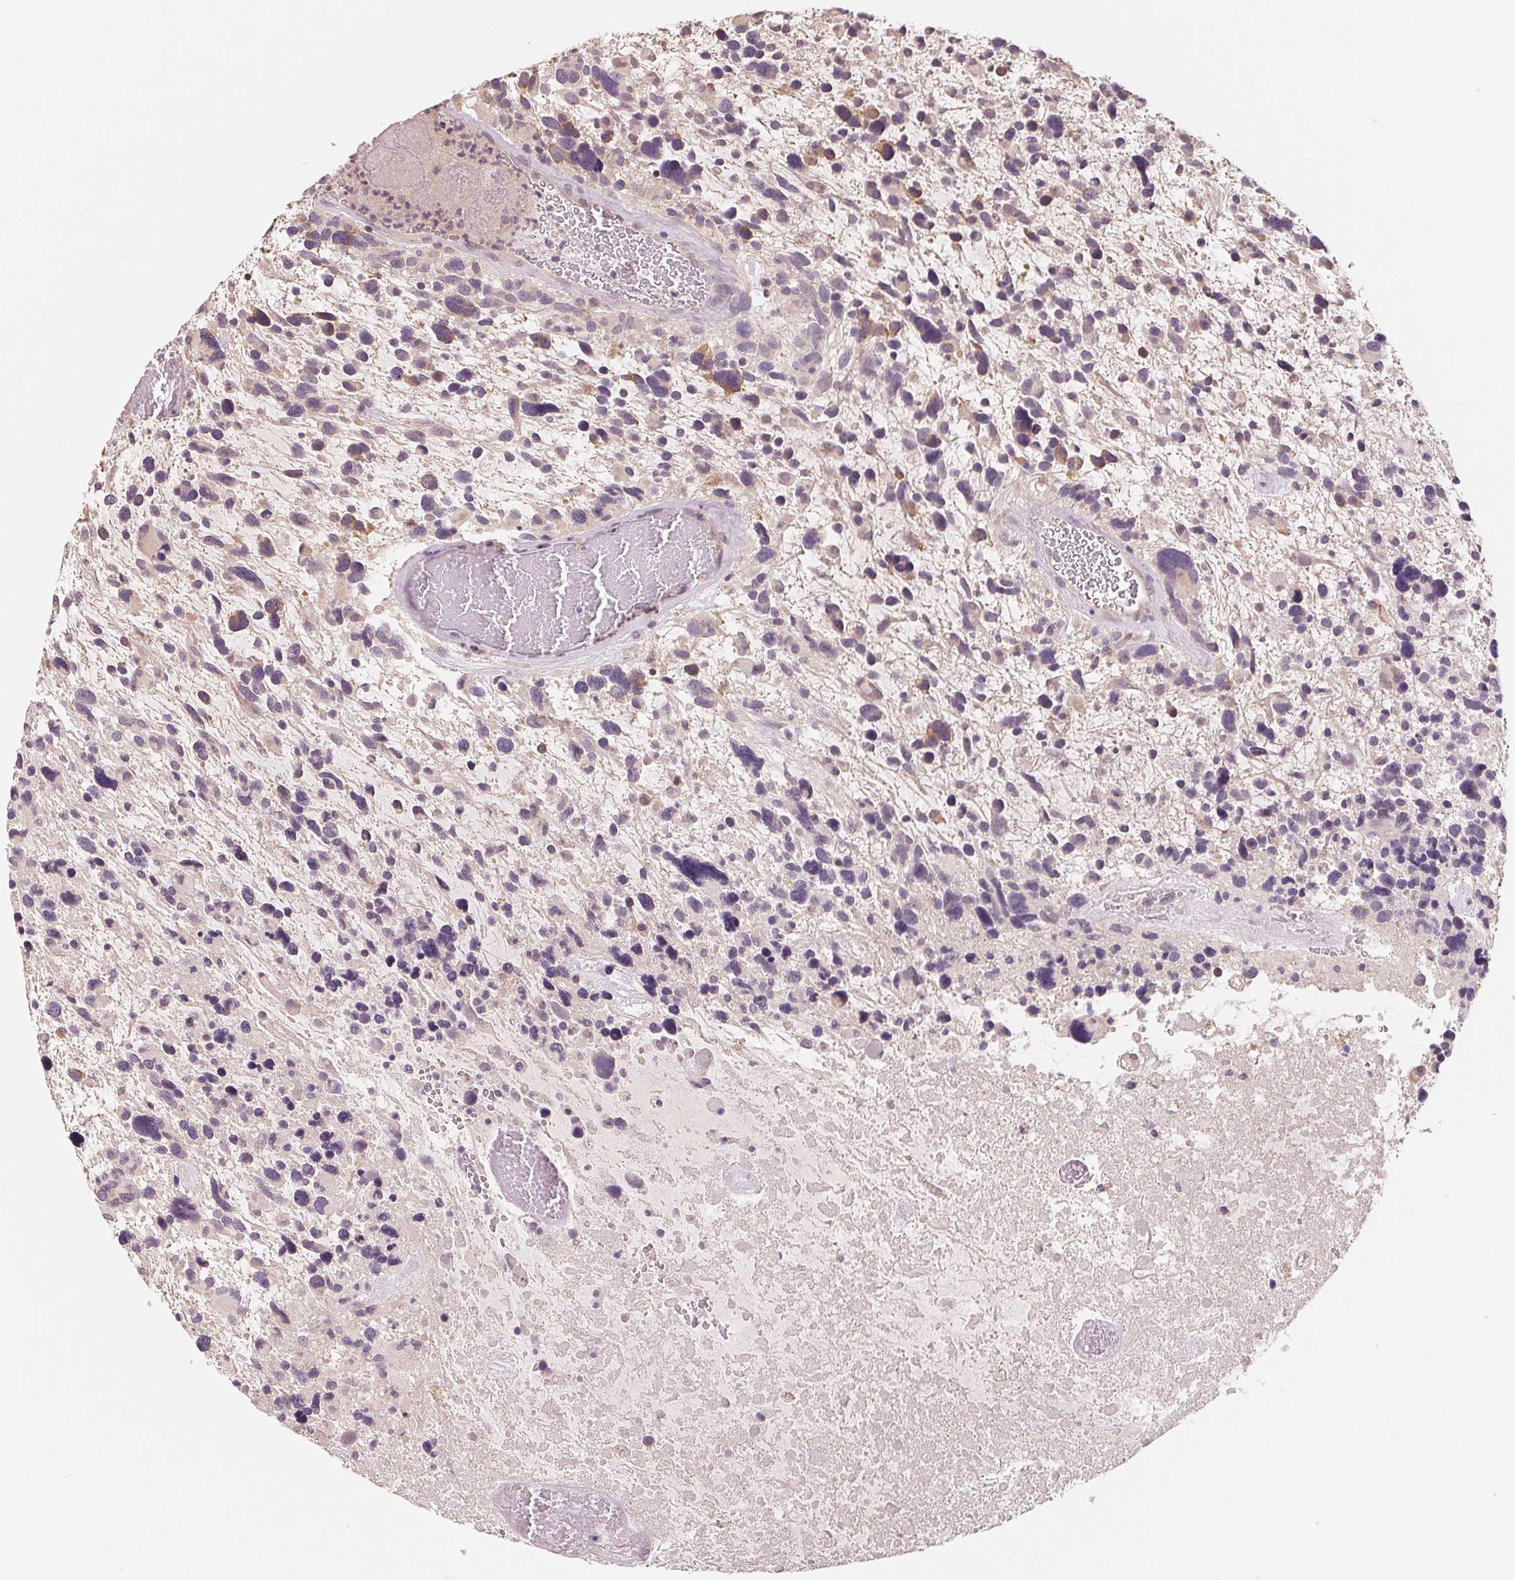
{"staining": {"intensity": "weak", "quantity": "<25%", "location": "cytoplasmic/membranous"}, "tissue": "glioma", "cell_type": "Tumor cells", "image_type": "cancer", "snomed": [{"axis": "morphology", "description": "Glioma, malignant, High grade"}, {"axis": "topography", "description": "Brain"}], "caption": "A micrograph of glioma stained for a protein displays no brown staining in tumor cells.", "gene": "AQP8", "patient": {"sex": "male", "age": 49}}